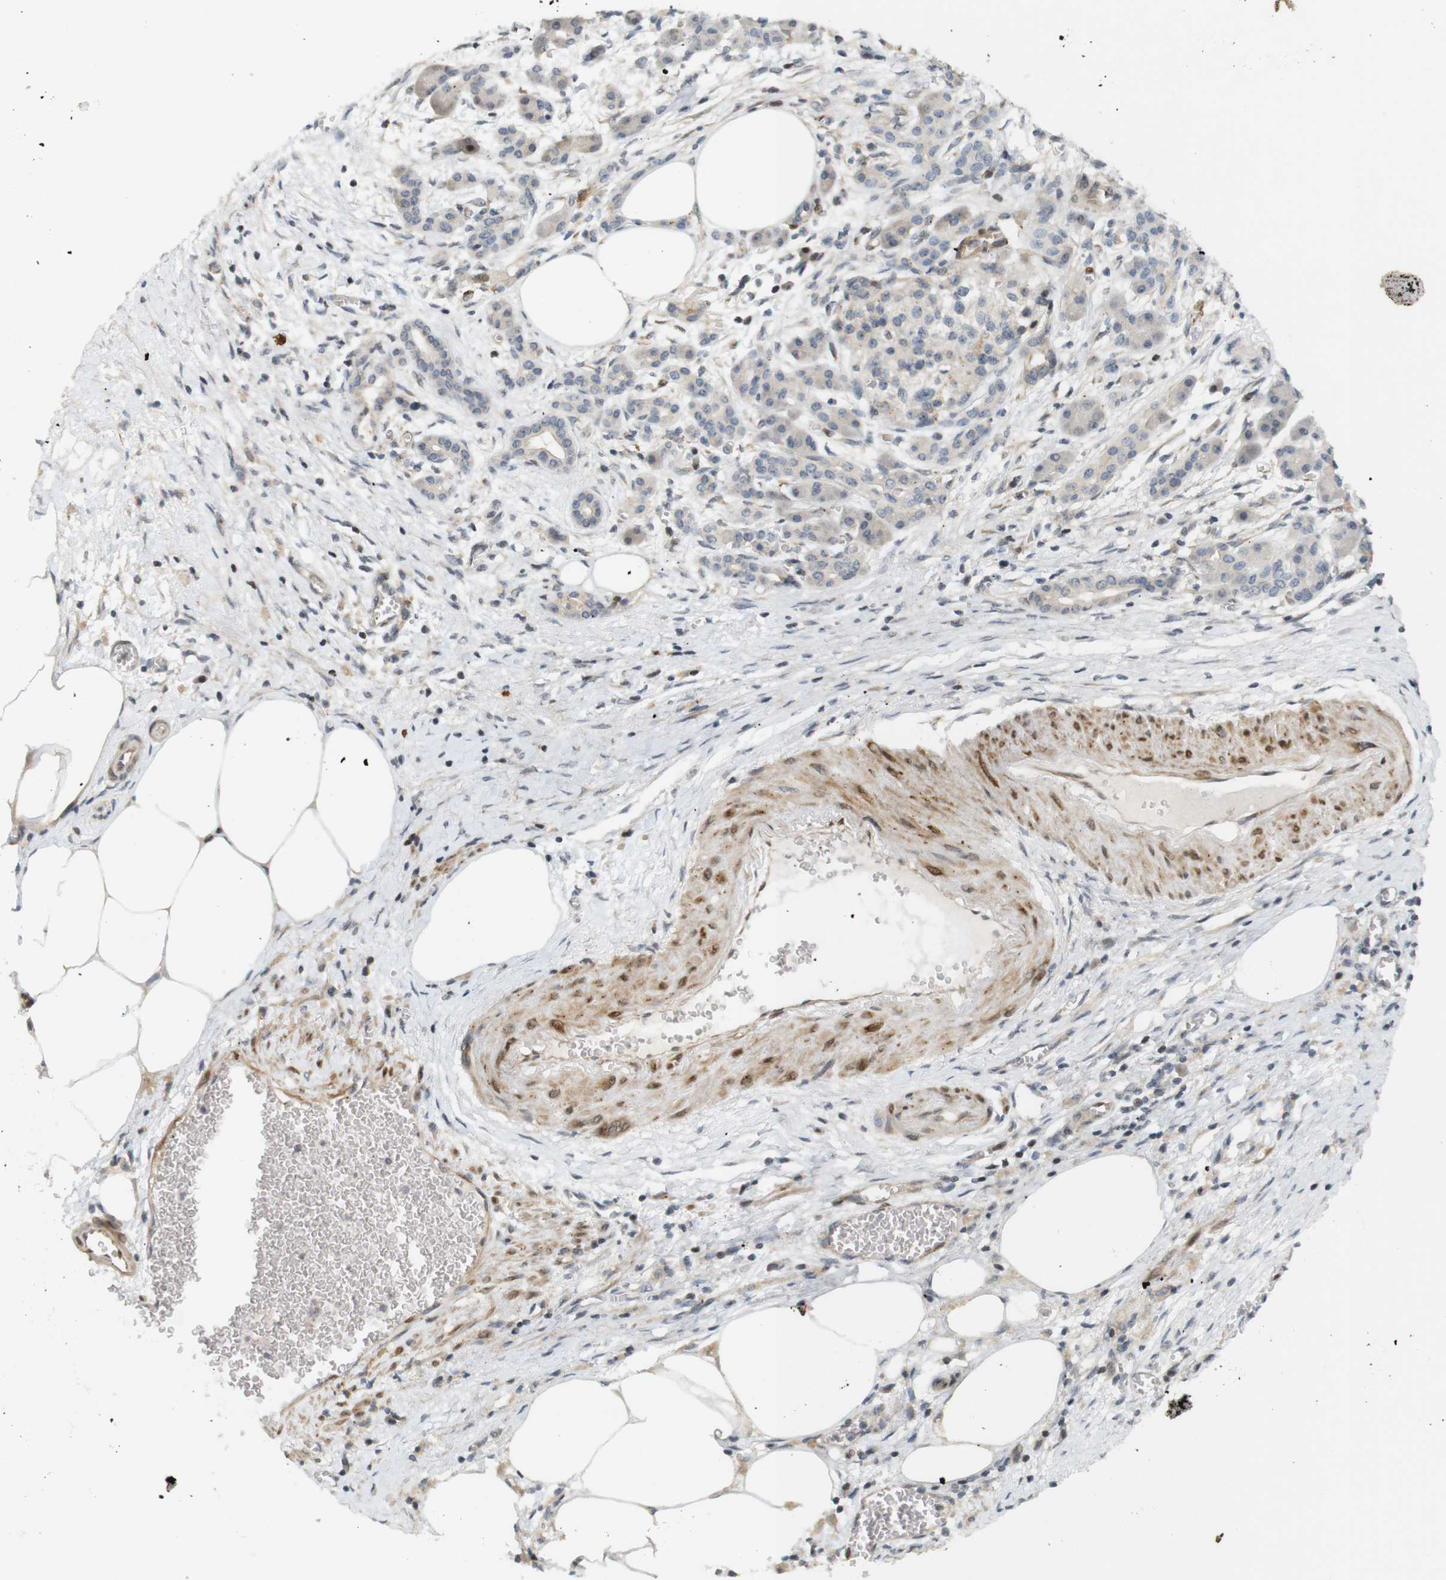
{"staining": {"intensity": "negative", "quantity": "none", "location": "none"}, "tissue": "pancreatic cancer", "cell_type": "Tumor cells", "image_type": "cancer", "snomed": [{"axis": "morphology", "description": "Adenocarcinoma, NOS"}, {"axis": "topography", "description": "Pancreas"}], "caption": "Immunohistochemical staining of human adenocarcinoma (pancreatic) demonstrates no significant staining in tumor cells. The staining is performed using DAB (3,3'-diaminobenzidine) brown chromogen with nuclei counter-stained in using hematoxylin.", "gene": "PPP1R14A", "patient": {"sex": "female", "age": 70}}